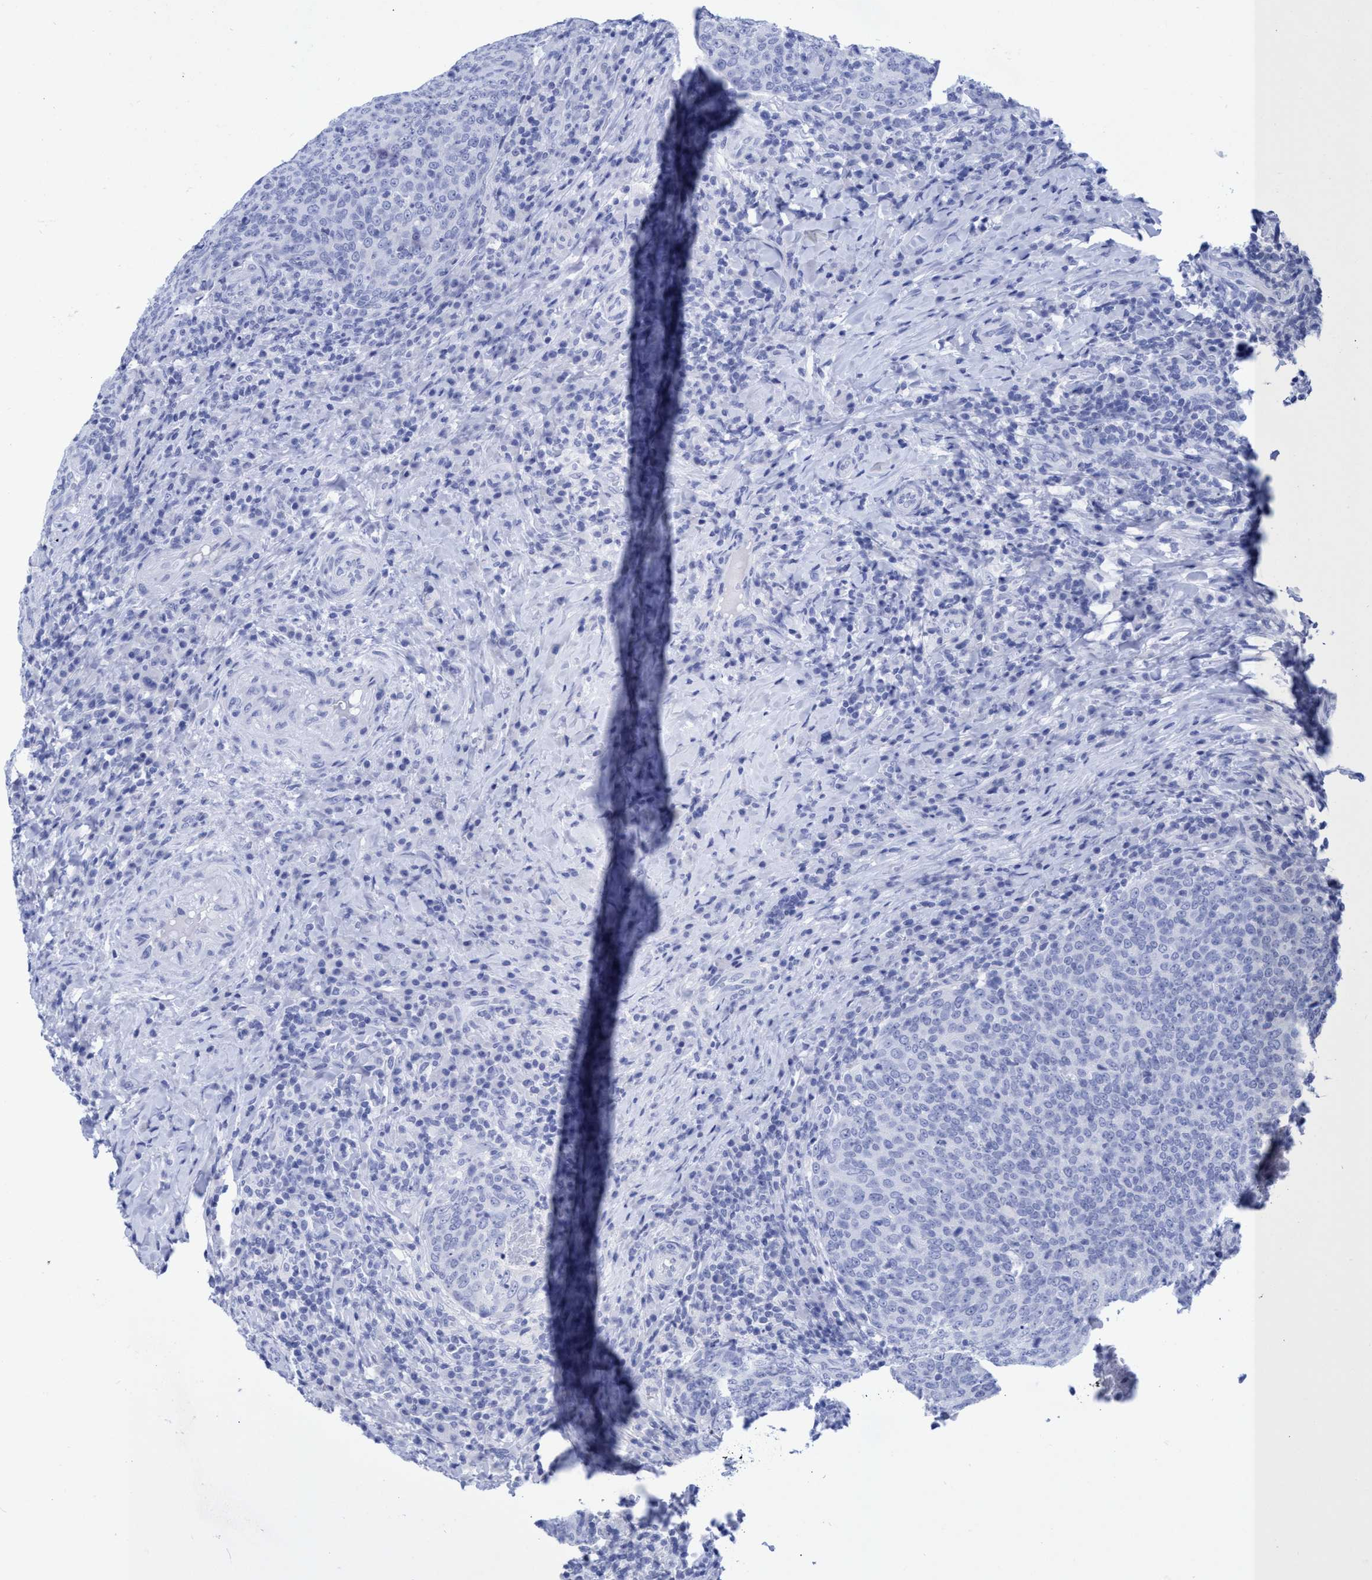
{"staining": {"intensity": "negative", "quantity": "none", "location": "none"}, "tissue": "head and neck cancer", "cell_type": "Tumor cells", "image_type": "cancer", "snomed": [{"axis": "morphology", "description": "Squamous cell carcinoma, NOS"}, {"axis": "morphology", "description": "Squamous cell carcinoma, metastatic, NOS"}, {"axis": "topography", "description": "Lymph node"}, {"axis": "topography", "description": "Head-Neck"}], "caption": "This histopathology image is of head and neck cancer stained with IHC to label a protein in brown with the nuclei are counter-stained blue. There is no expression in tumor cells. The staining is performed using DAB (3,3'-diaminobenzidine) brown chromogen with nuclei counter-stained in using hematoxylin.", "gene": "INSL6", "patient": {"sex": "male", "age": 62}}